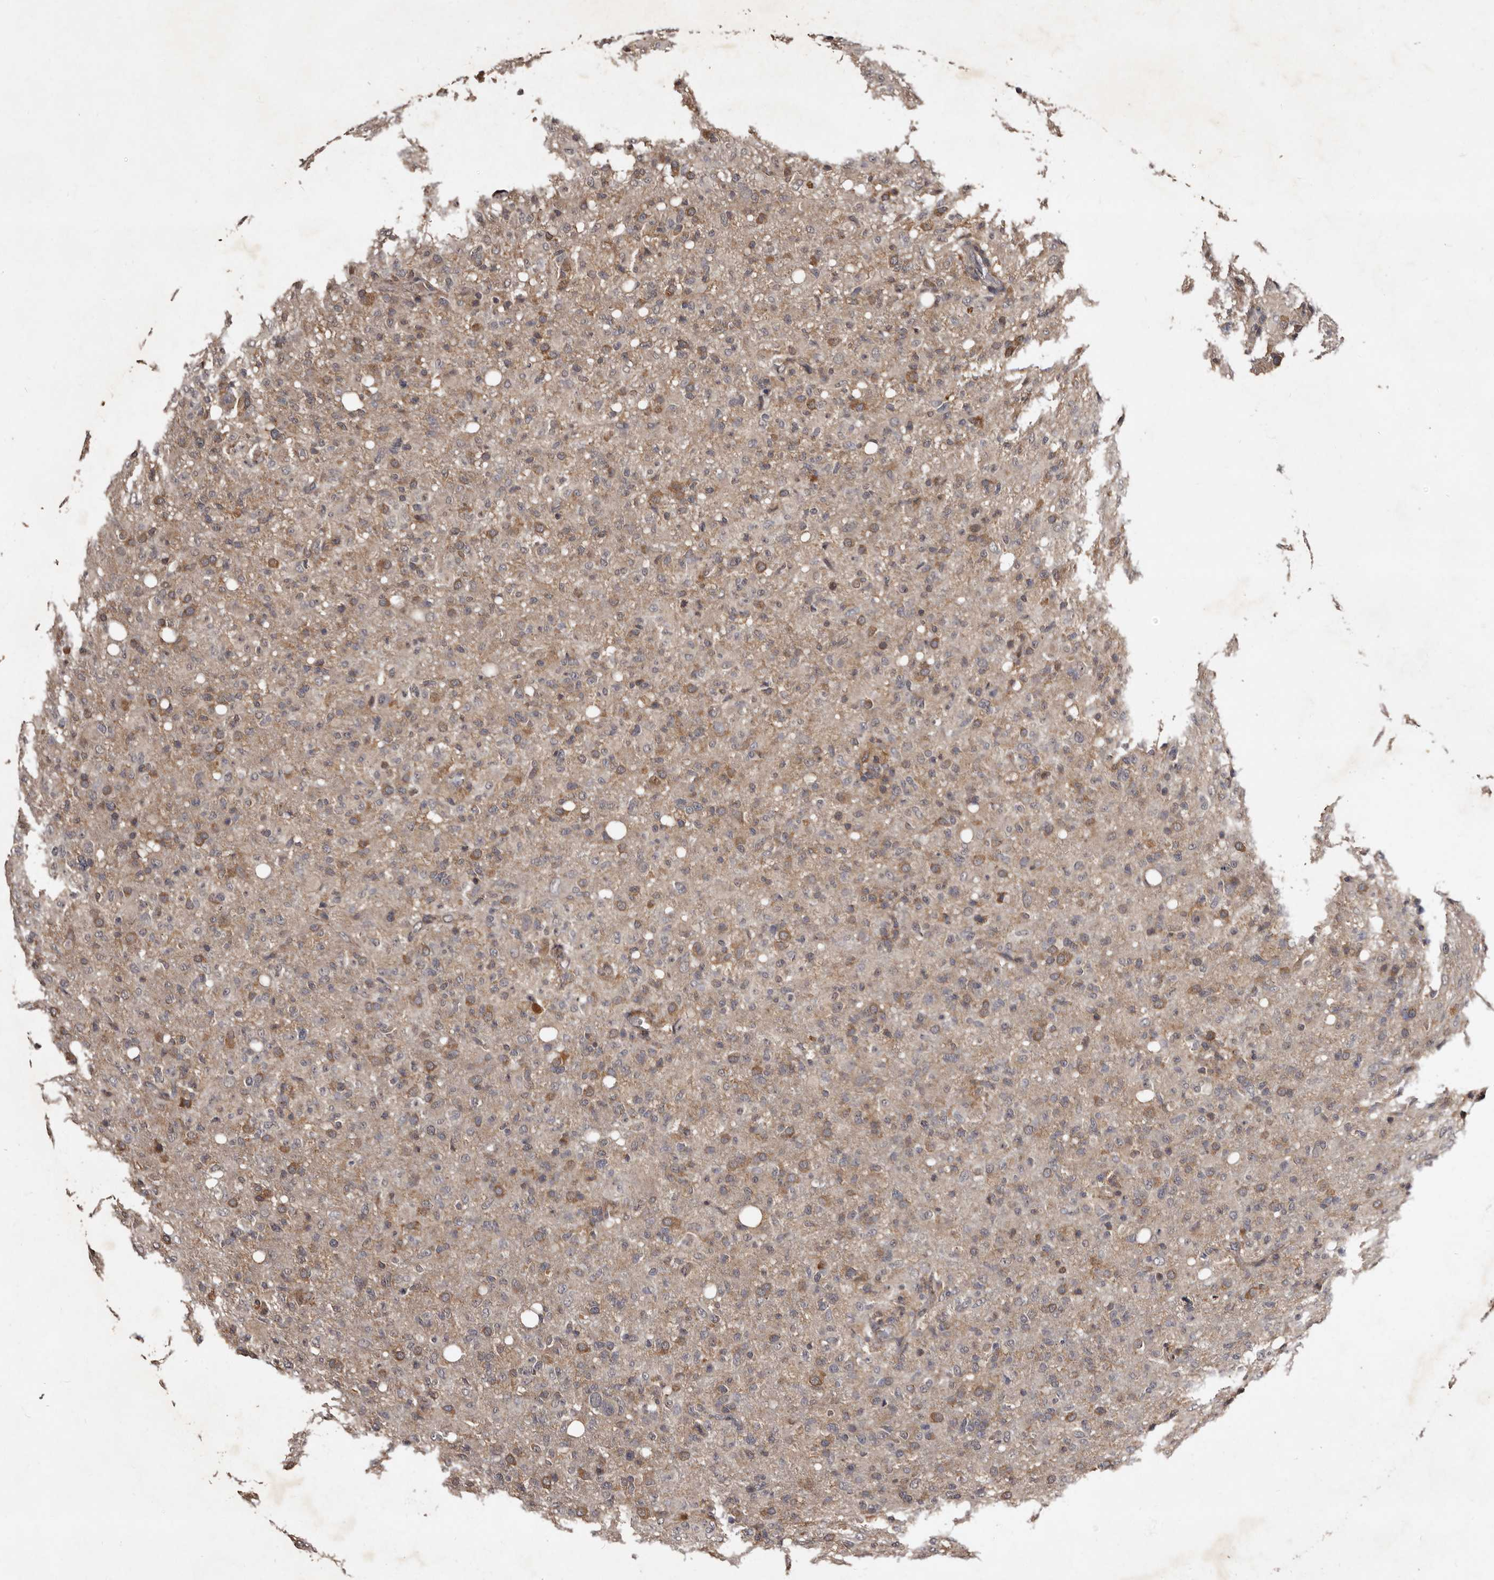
{"staining": {"intensity": "moderate", "quantity": ">75%", "location": "cytoplasmic/membranous"}, "tissue": "glioma", "cell_type": "Tumor cells", "image_type": "cancer", "snomed": [{"axis": "morphology", "description": "Glioma, malignant, High grade"}, {"axis": "topography", "description": "Brain"}], "caption": "Human glioma stained with a brown dye demonstrates moderate cytoplasmic/membranous positive expression in approximately >75% of tumor cells.", "gene": "MKRN3", "patient": {"sex": "female", "age": 57}}